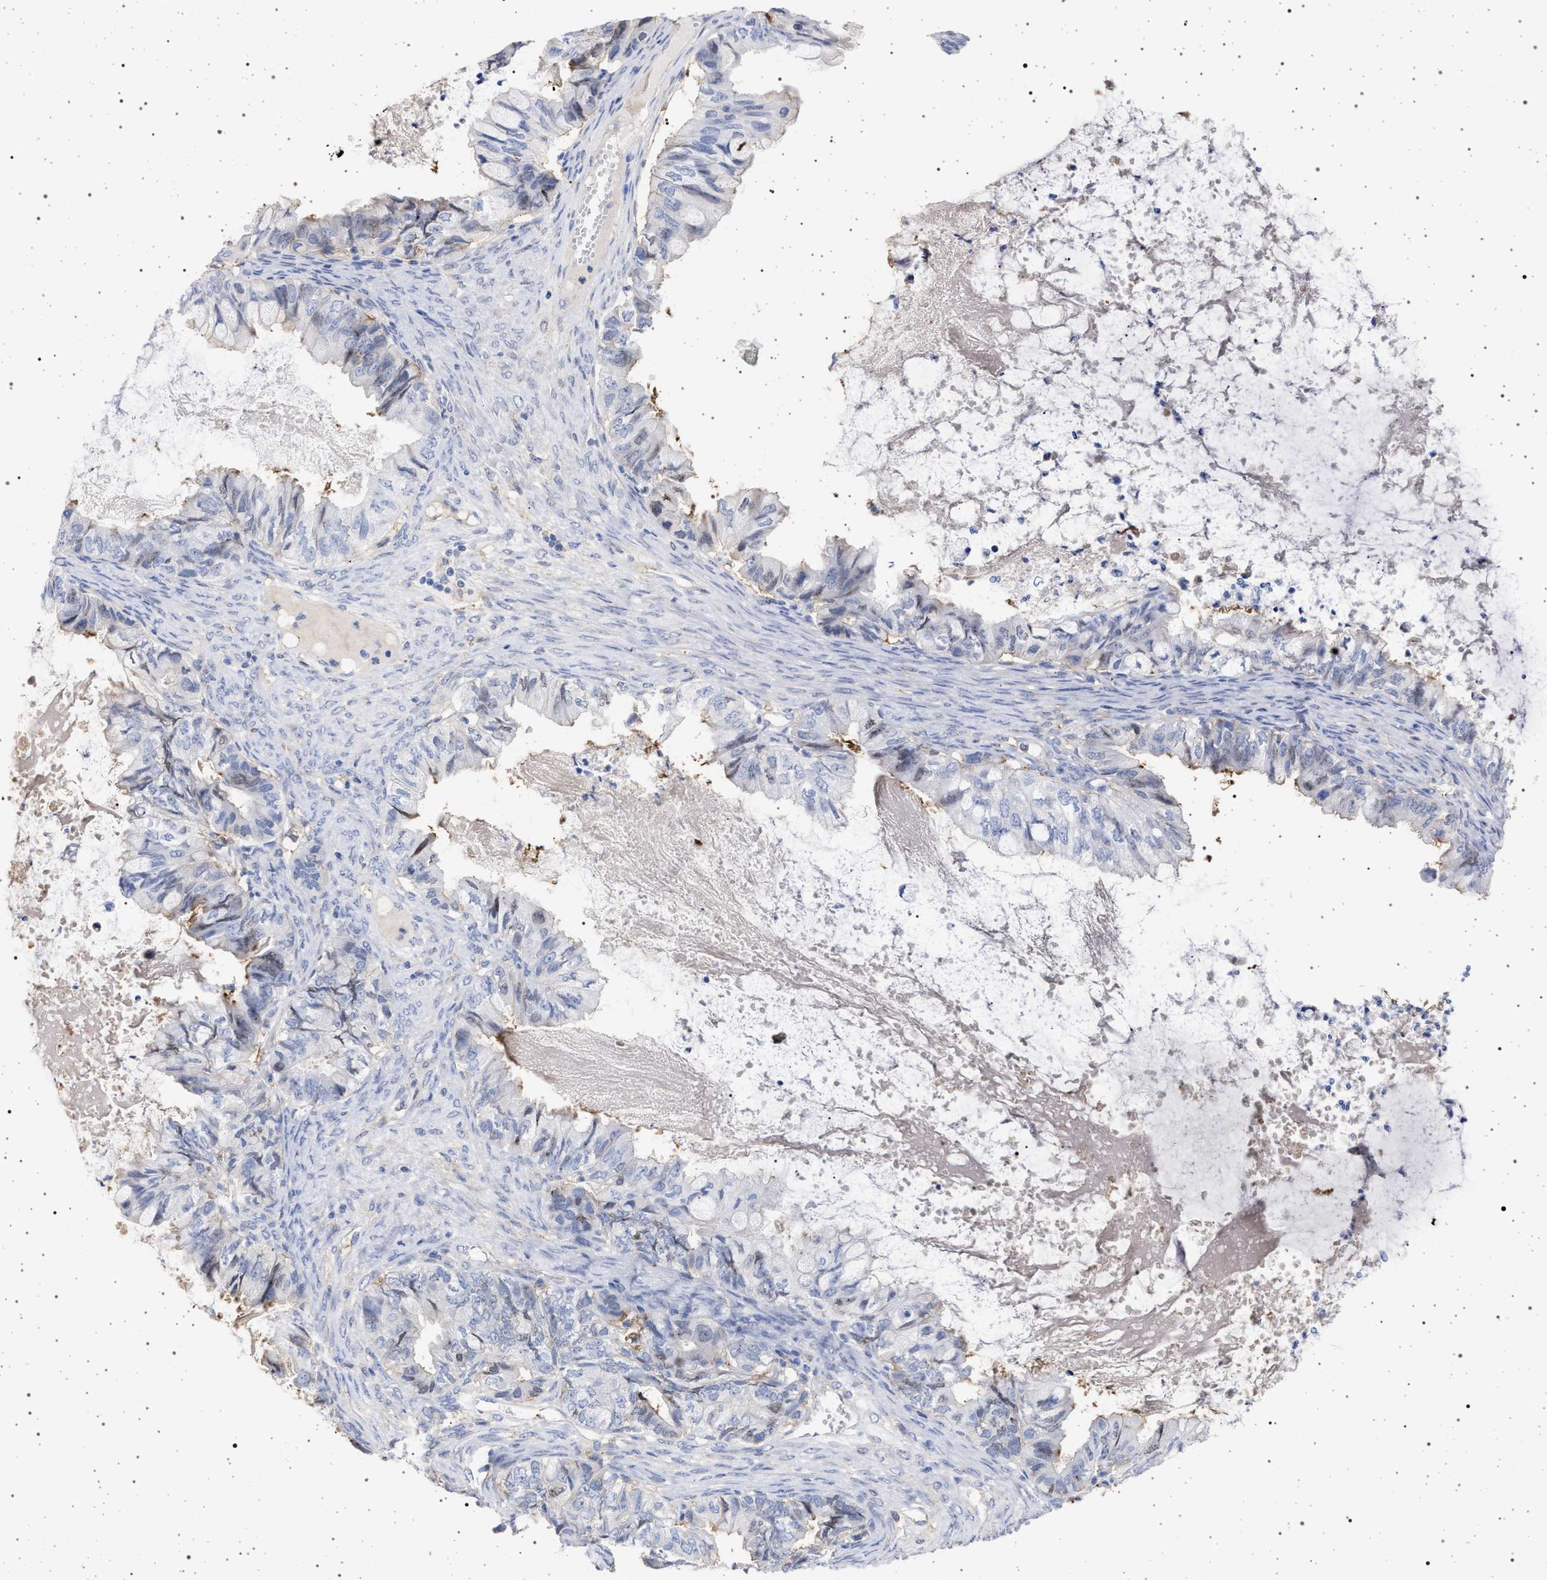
{"staining": {"intensity": "negative", "quantity": "none", "location": "none"}, "tissue": "ovarian cancer", "cell_type": "Tumor cells", "image_type": "cancer", "snomed": [{"axis": "morphology", "description": "Cystadenocarcinoma, mucinous, NOS"}, {"axis": "topography", "description": "Ovary"}], "caption": "Tumor cells show no significant staining in ovarian cancer (mucinous cystadenocarcinoma).", "gene": "PLG", "patient": {"sex": "female", "age": 80}}